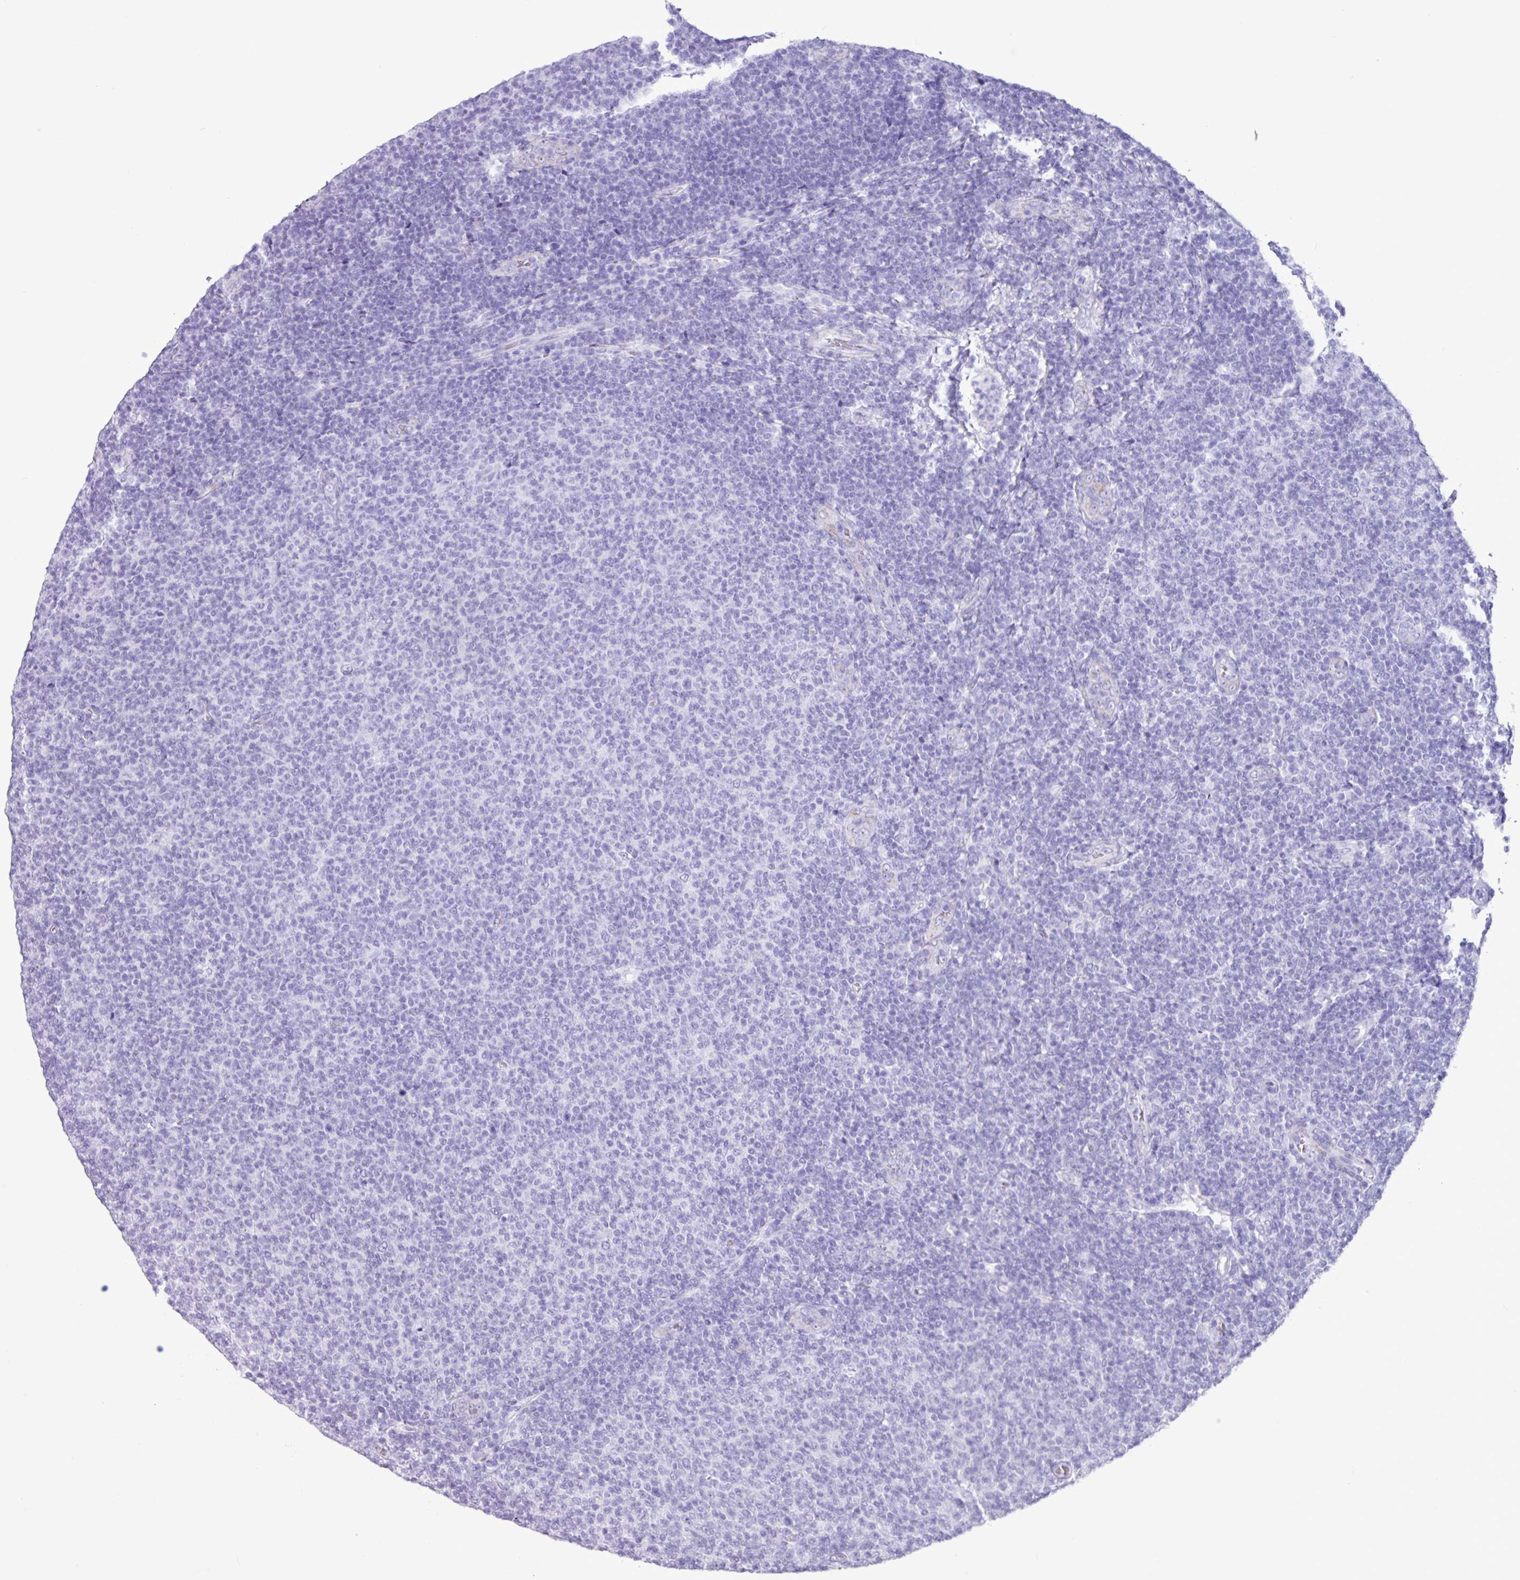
{"staining": {"intensity": "negative", "quantity": "none", "location": "none"}, "tissue": "lymphoma", "cell_type": "Tumor cells", "image_type": "cancer", "snomed": [{"axis": "morphology", "description": "Malignant lymphoma, non-Hodgkin's type, Low grade"}, {"axis": "topography", "description": "Lymph node"}], "caption": "A histopathology image of low-grade malignant lymphoma, non-Hodgkin's type stained for a protein displays no brown staining in tumor cells. (DAB immunohistochemistry (IHC) visualized using brightfield microscopy, high magnification).", "gene": "CKMT2", "patient": {"sex": "male", "age": 66}}